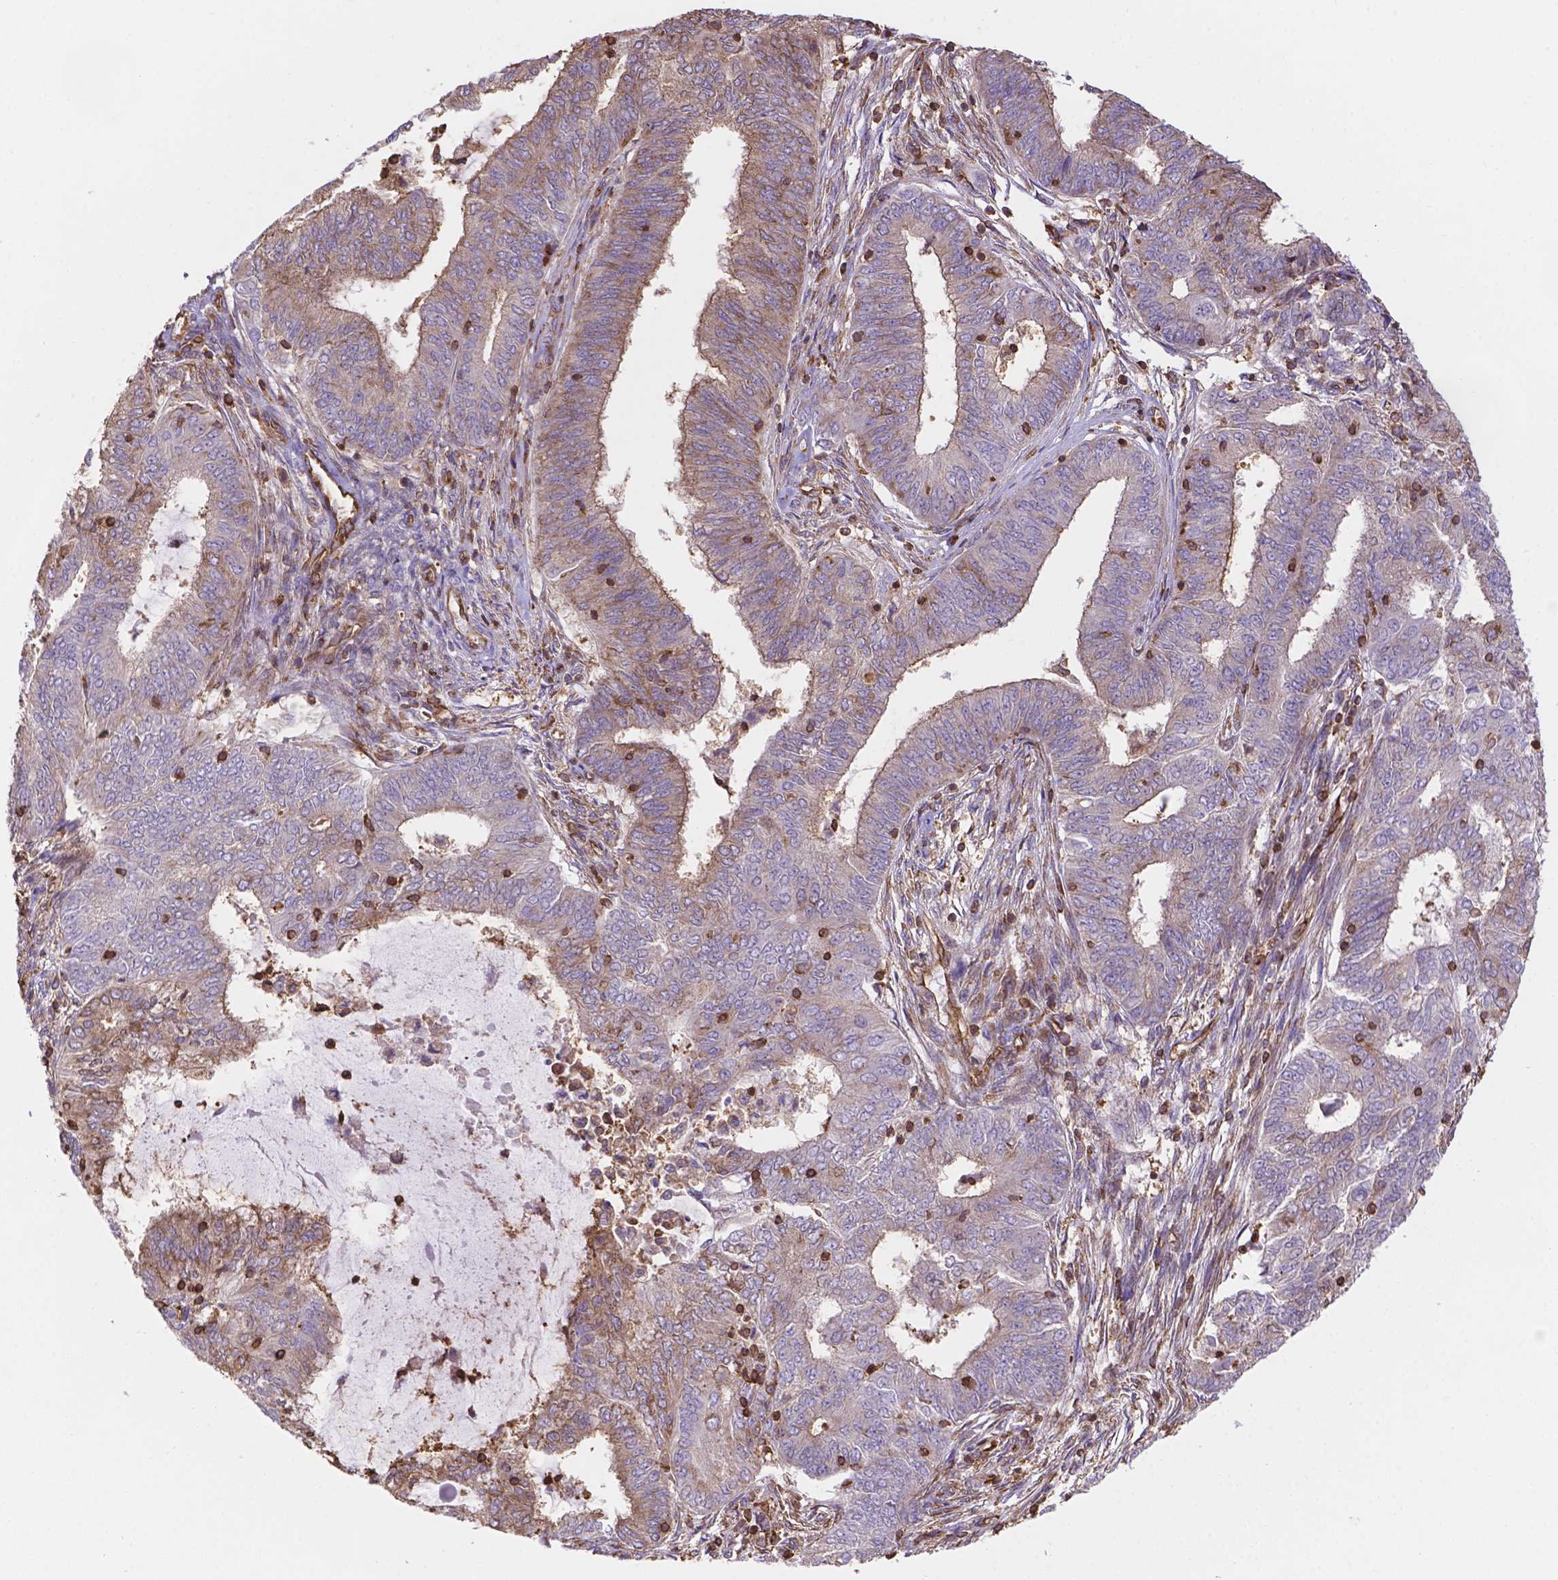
{"staining": {"intensity": "weak", "quantity": "25%-75%", "location": "cytoplasmic/membranous"}, "tissue": "endometrial cancer", "cell_type": "Tumor cells", "image_type": "cancer", "snomed": [{"axis": "morphology", "description": "Adenocarcinoma, NOS"}, {"axis": "topography", "description": "Endometrium"}], "caption": "The micrograph demonstrates a brown stain indicating the presence of a protein in the cytoplasmic/membranous of tumor cells in endometrial cancer (adenocarcinoma).", "gene": "DMWD", "patient": {"sex": "female", "age": 62}}